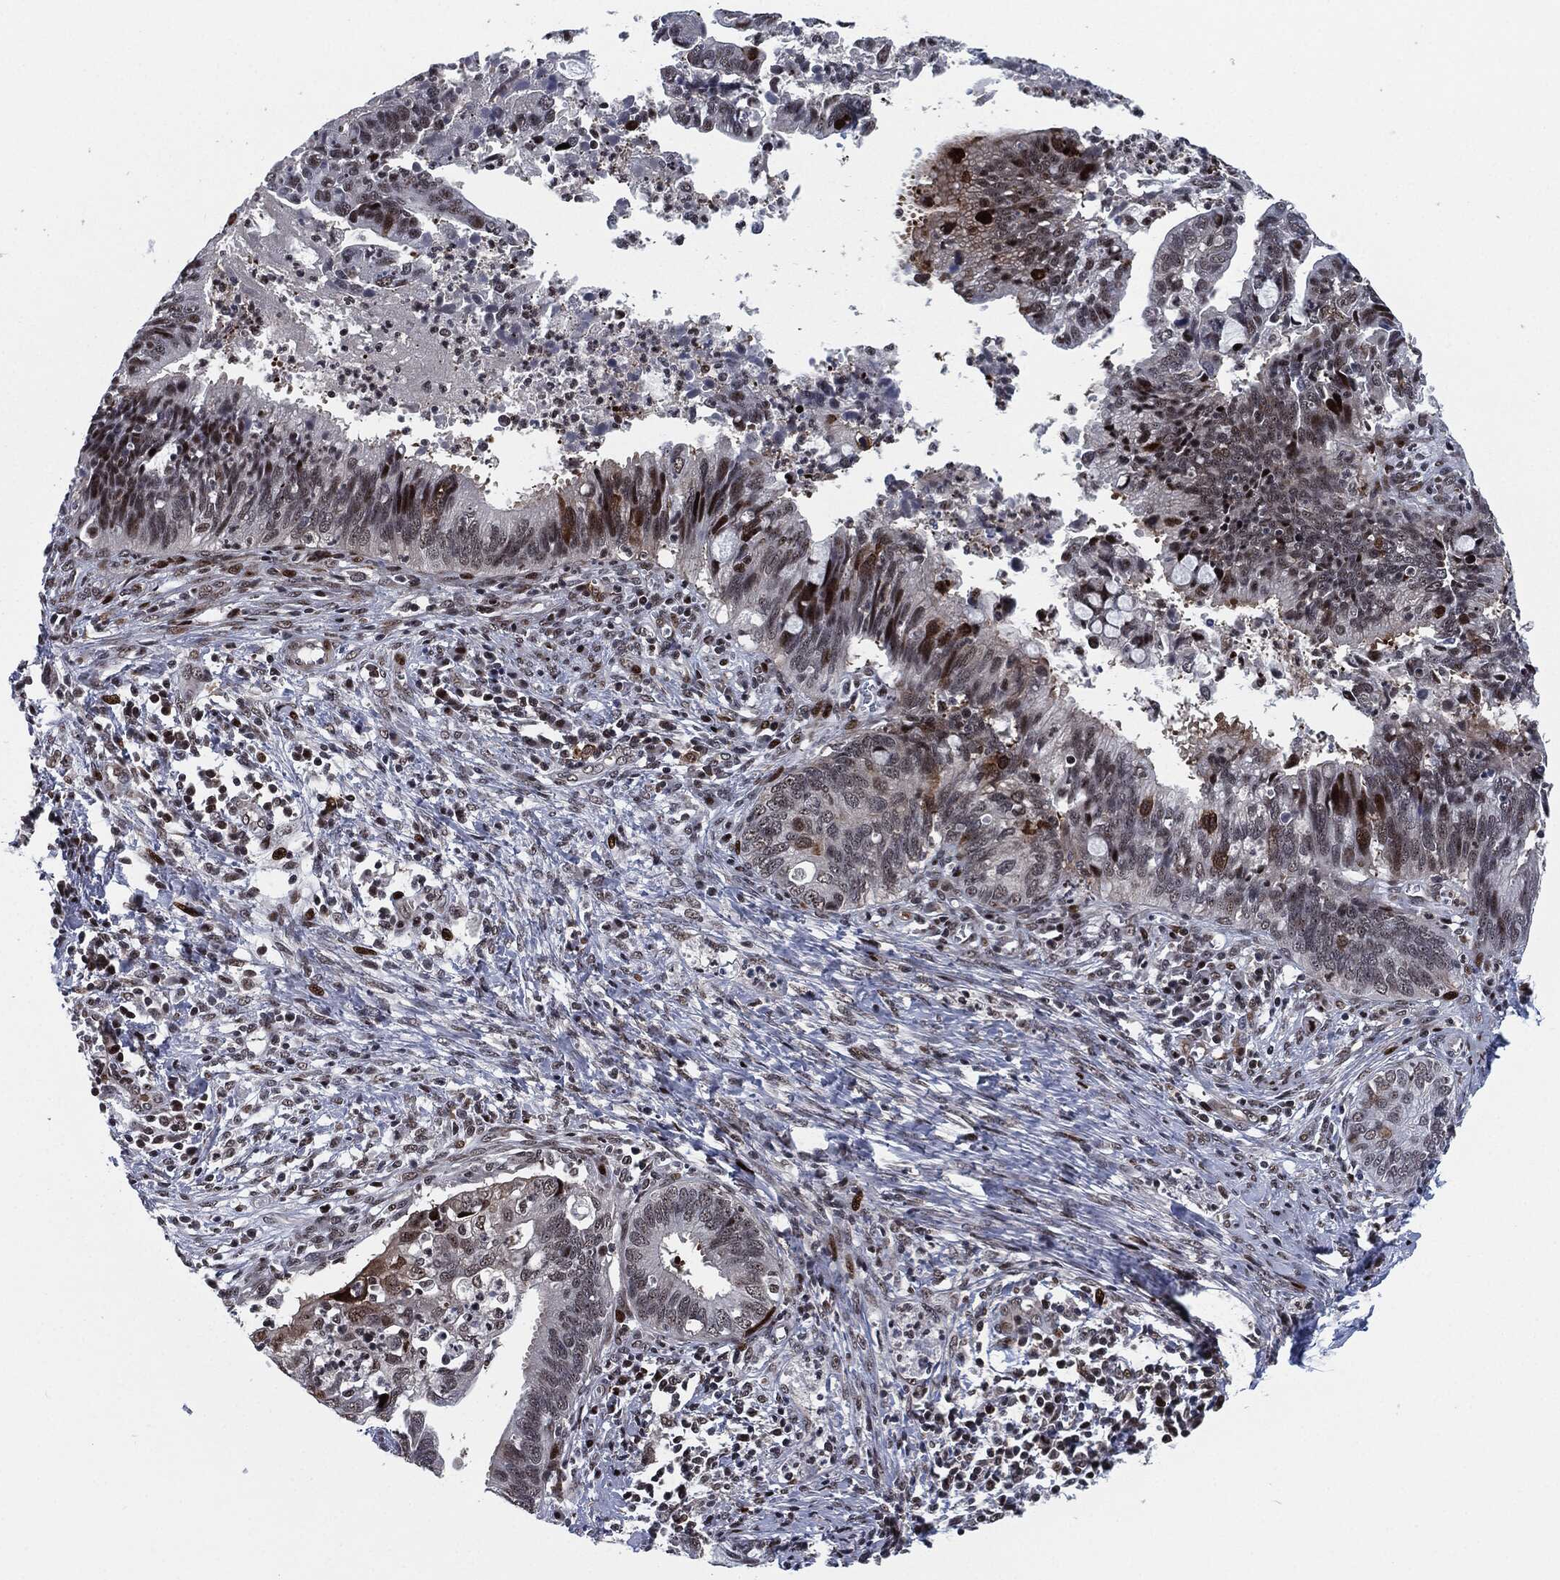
{"staining": {"intensity": "strong", "quantity": "<25%", "location": "nuclear"}, "tissue": "cervical cancer", "cell_type": "Tumor cells", "image_type": "cancer", "snomed": [{"axis": "morphology", "description": "Adenocarcinoma, NOS"}, {"axis": "topography", "description": "Cervix"}], "caption": "There is medium levels of strong nuclear positivity in tumor cells of cervical cancer (adenocarcinoma), as demonstrated by immunohistochemical staining (brown color).", "gene": "AKT2", "patient": {"sex": "female", "age": 42}}